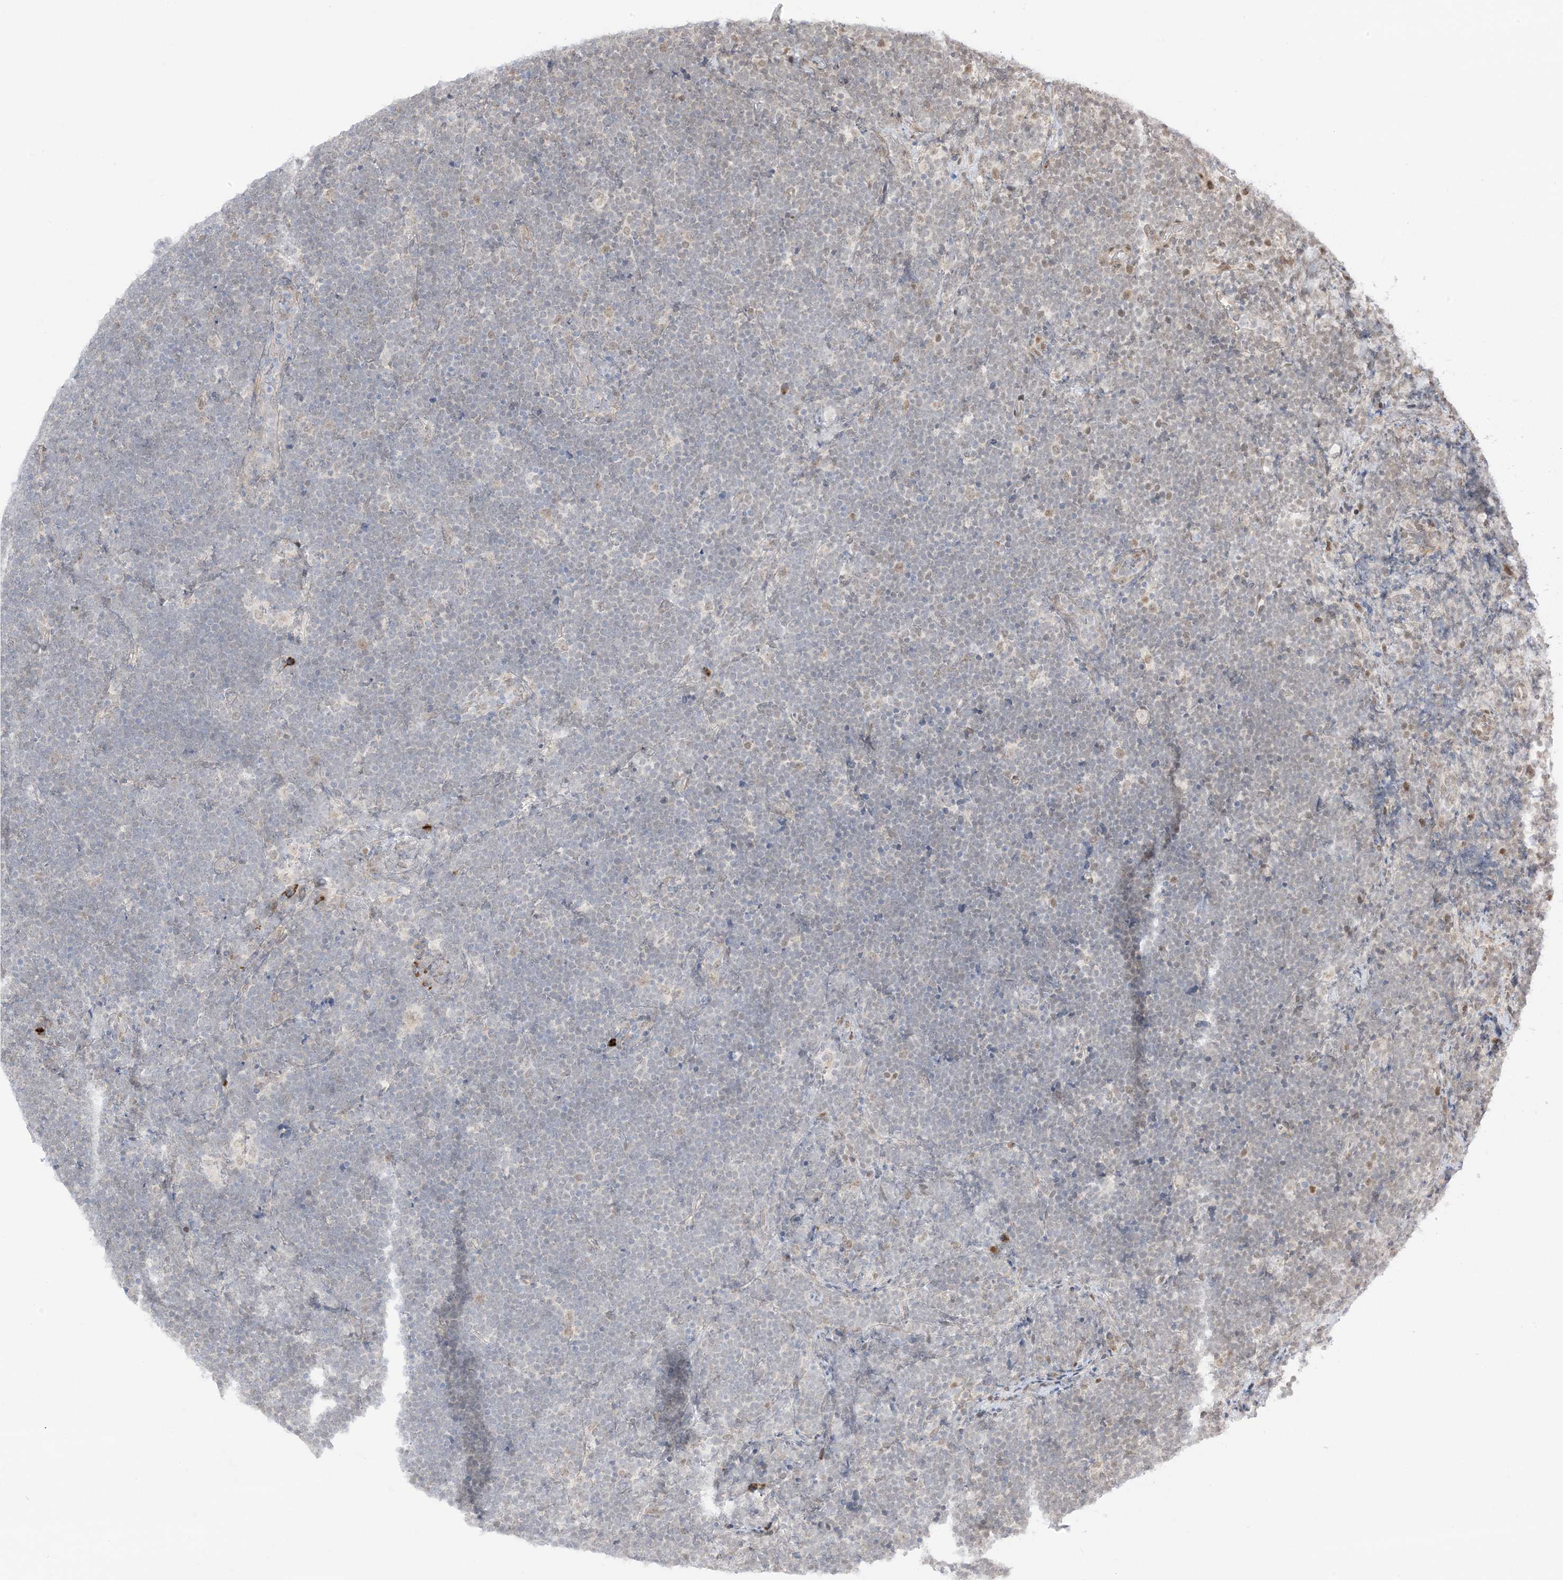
{"staining": {"intensity": "weak", "quantity": "<25%", "location": "nuclear"}, "tissue": "lymphoma", "cell_type": "Tumor cells", "image_type": "cancer", "snomed": [{"axis": "morphology", "description": "Malignant lymphoma, non-Hodgkin's type, High grade"}, {"axis": "topography", "description": "Lymph node"}], "caption": "Immunohistochemistry (IHC) micrograph of lymphoma stained for a protein (brown), which demonstrates no expression in tumor cells.", "gene": "UBE2E2", "patient": {"sex": "male", "age": 13}}